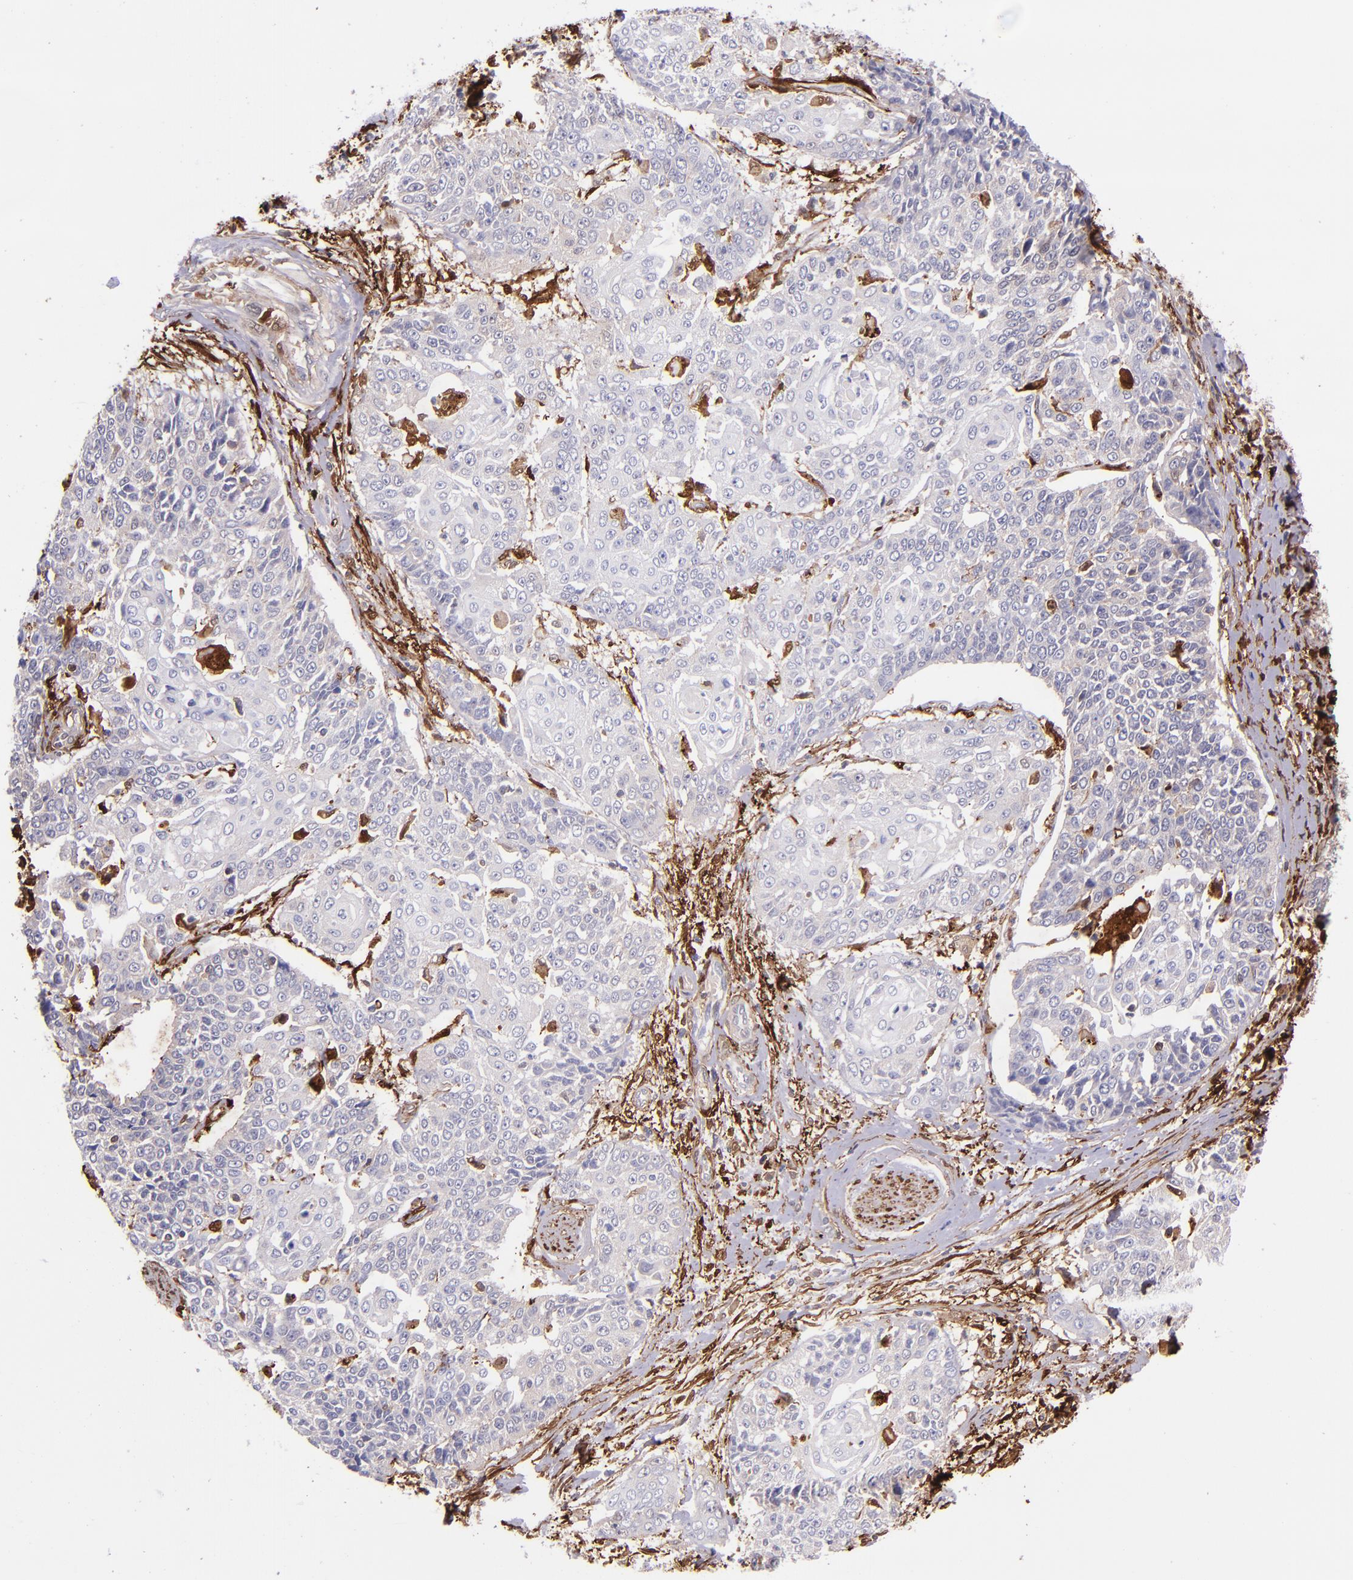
{"staining": {"intensity": "negative", "quantity": "none", "location": "none"}, "tissue": "cervical cancer", "cell_type": "Tumor cells", "image_type": "cancer", "snomed": [{"axis": "morphology", "description": "Squamous cell carcinoma, NOS"}, {"axis": "topography", "description": "Cervix"}], "caption": "Tumor cells are negative for protein expression in human squamous cell carcinoma (cervical). (Immunohistochemistry (ihc), brightfield microscopy, high magnification).", "gene": "LGALS1", "patient": {"sex": "female", "age": 64}}